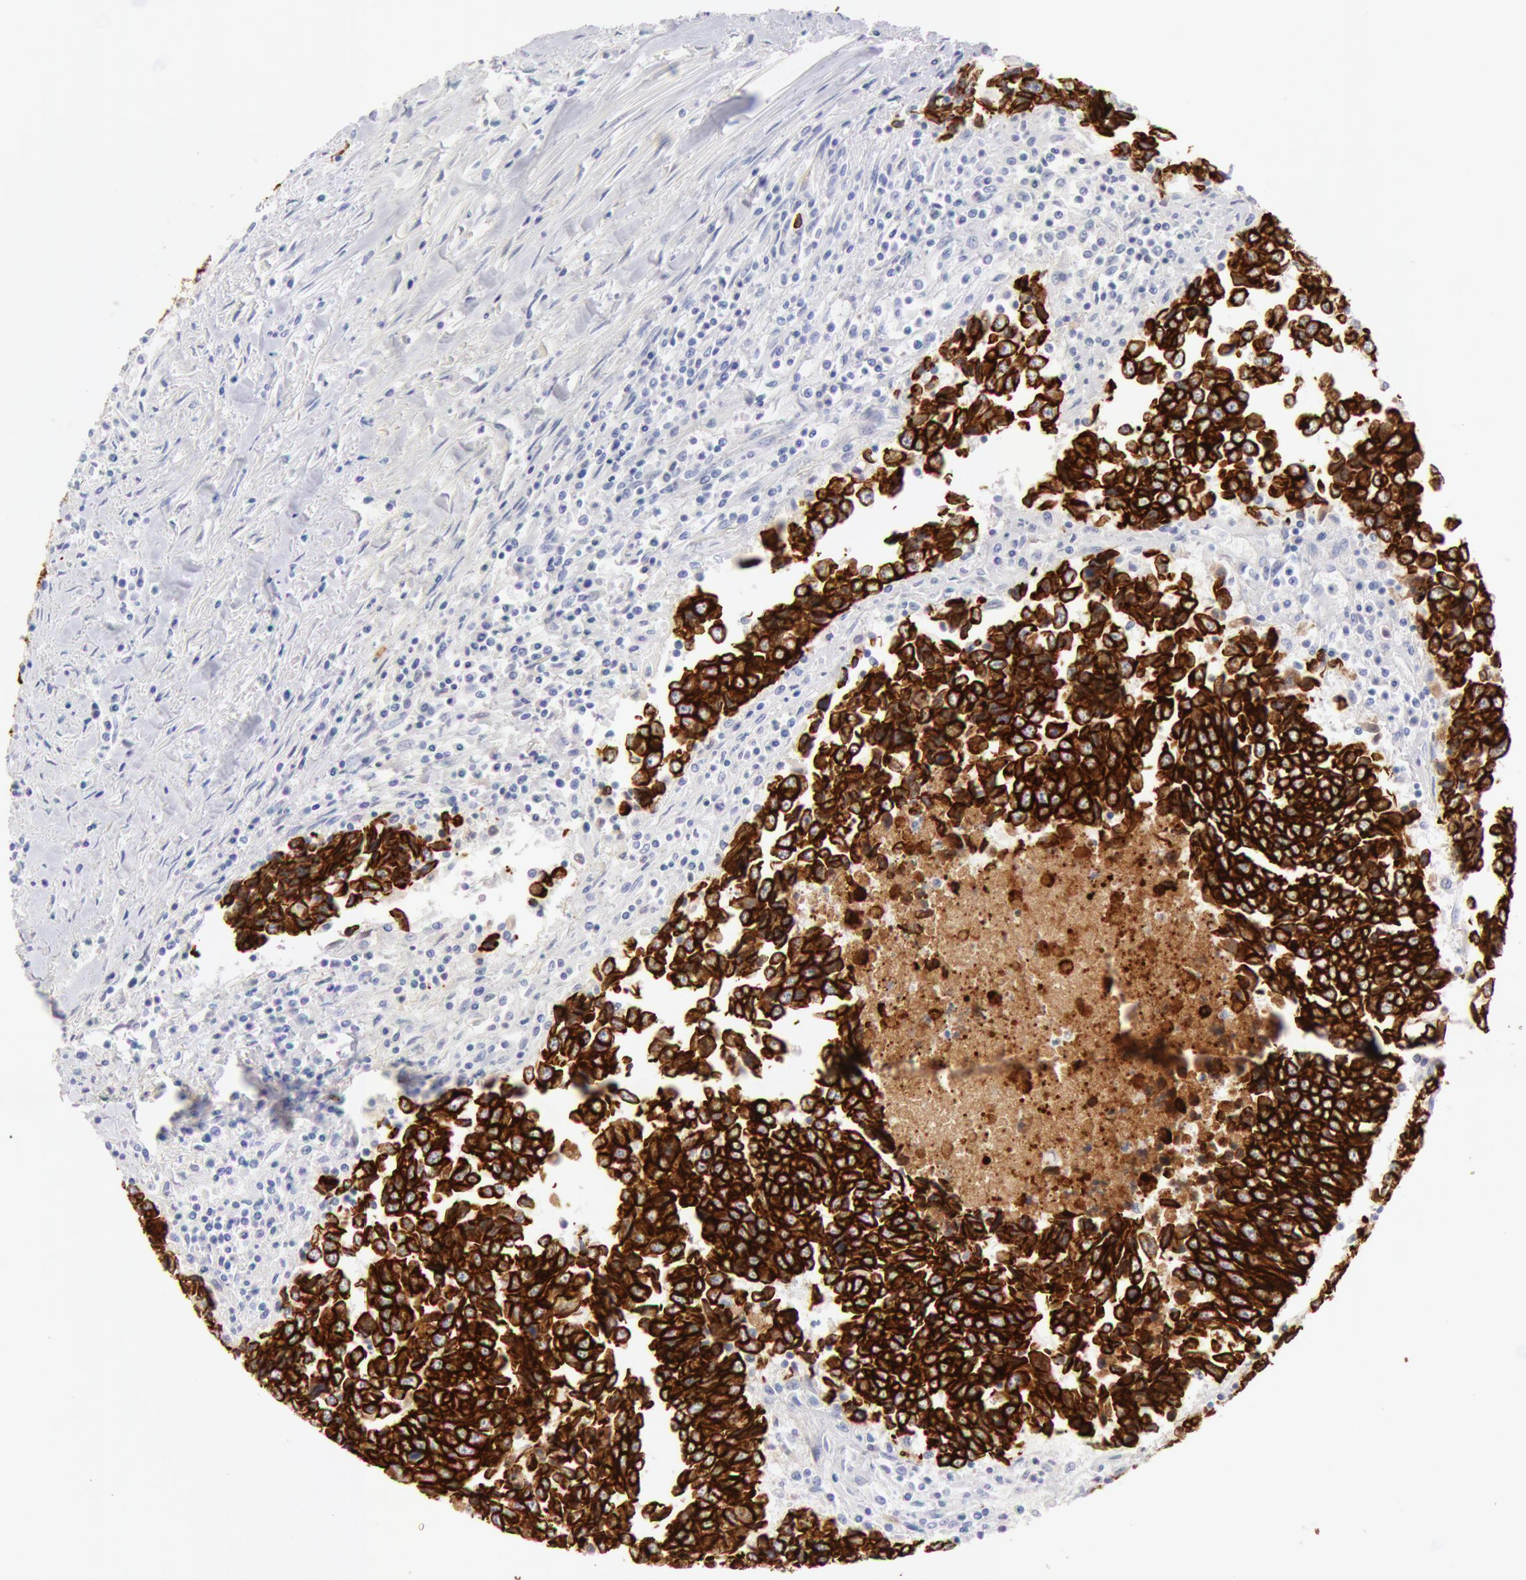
{"staining": {"intensity": "strong", "quantity": ">75%", "location": "cytoplasmic/membranous"}, "tissue": "urothelial cancer", "cell_type": "Tumor cells", "image_type": "cancer", "snomed": [{"axis": "morphology", "description": "Urothelial carcinoma, High grade"}, {"axis": "topography", "description": "Urinary bladder"}], "caption": "This histopathology image demonstrates immunohistochemistry staining of human urothelial cancer, with high strong cytoplasmic/membranous staining in approximately >75% of tumor cells.", "gene": "KRT8", "patient": {"sex": "male", "age": 86}}